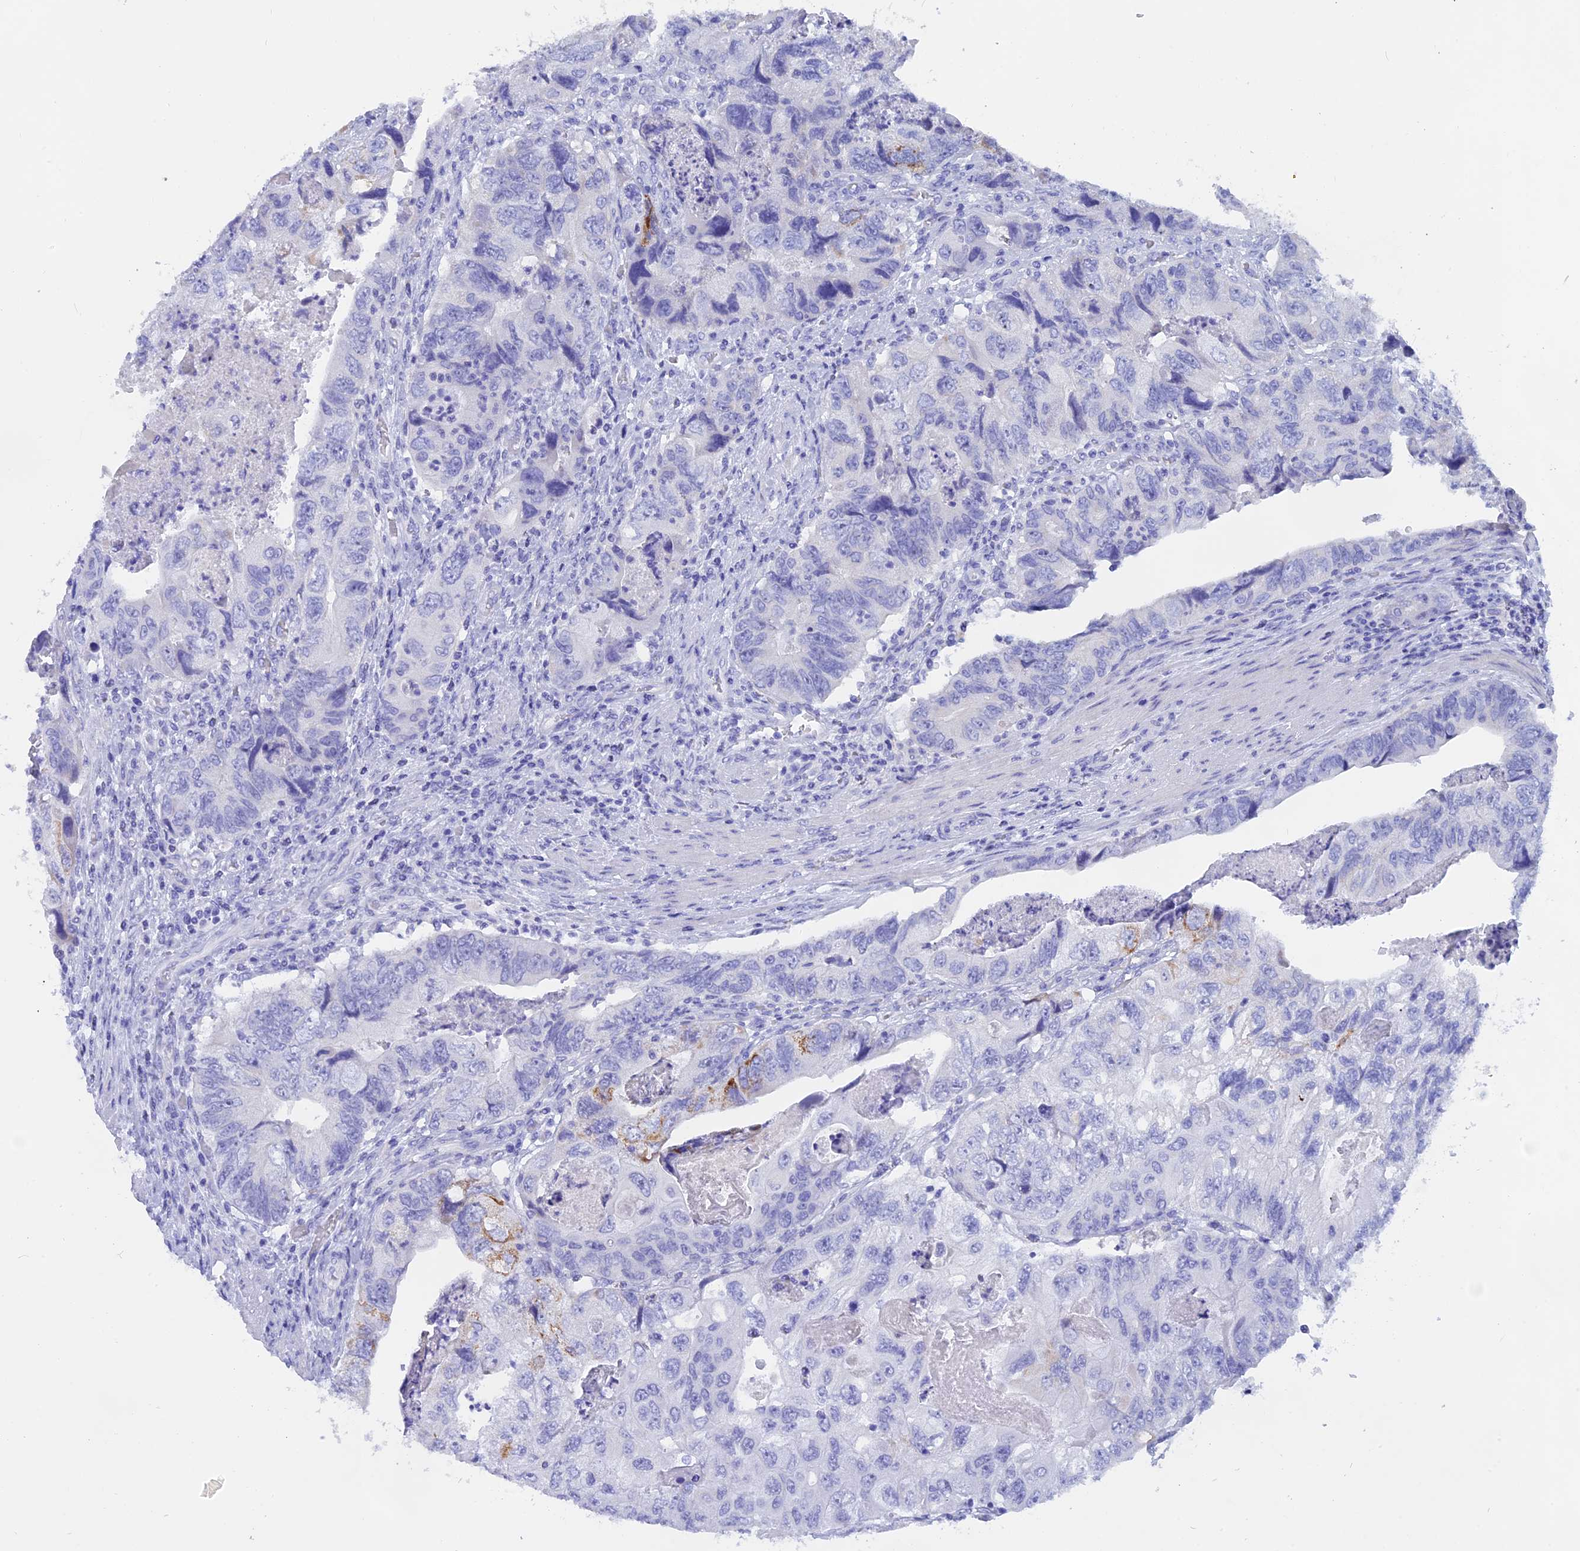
{"staining": {"intensity": "weak", "quantity": "<25%", "location": "cytoplasmic/membranous"}, "tissue": "colorectal cancer", "cell_type": "Tumor cells", "image_type": "cancer", "snomed": [{"axis": "morphology", "description": "Adenocarcinoma, NOS"}, {"axis": "topography", "description": "Rectum"}], "caption": "A high-resolution histopathology image shows immunohistochemistry staining of adenocarcinoma (colorectal), which reveals no significant positivity in tumor cells.", "gene": "ISCA1", "patient": {"sex": "male", "age": 63}}